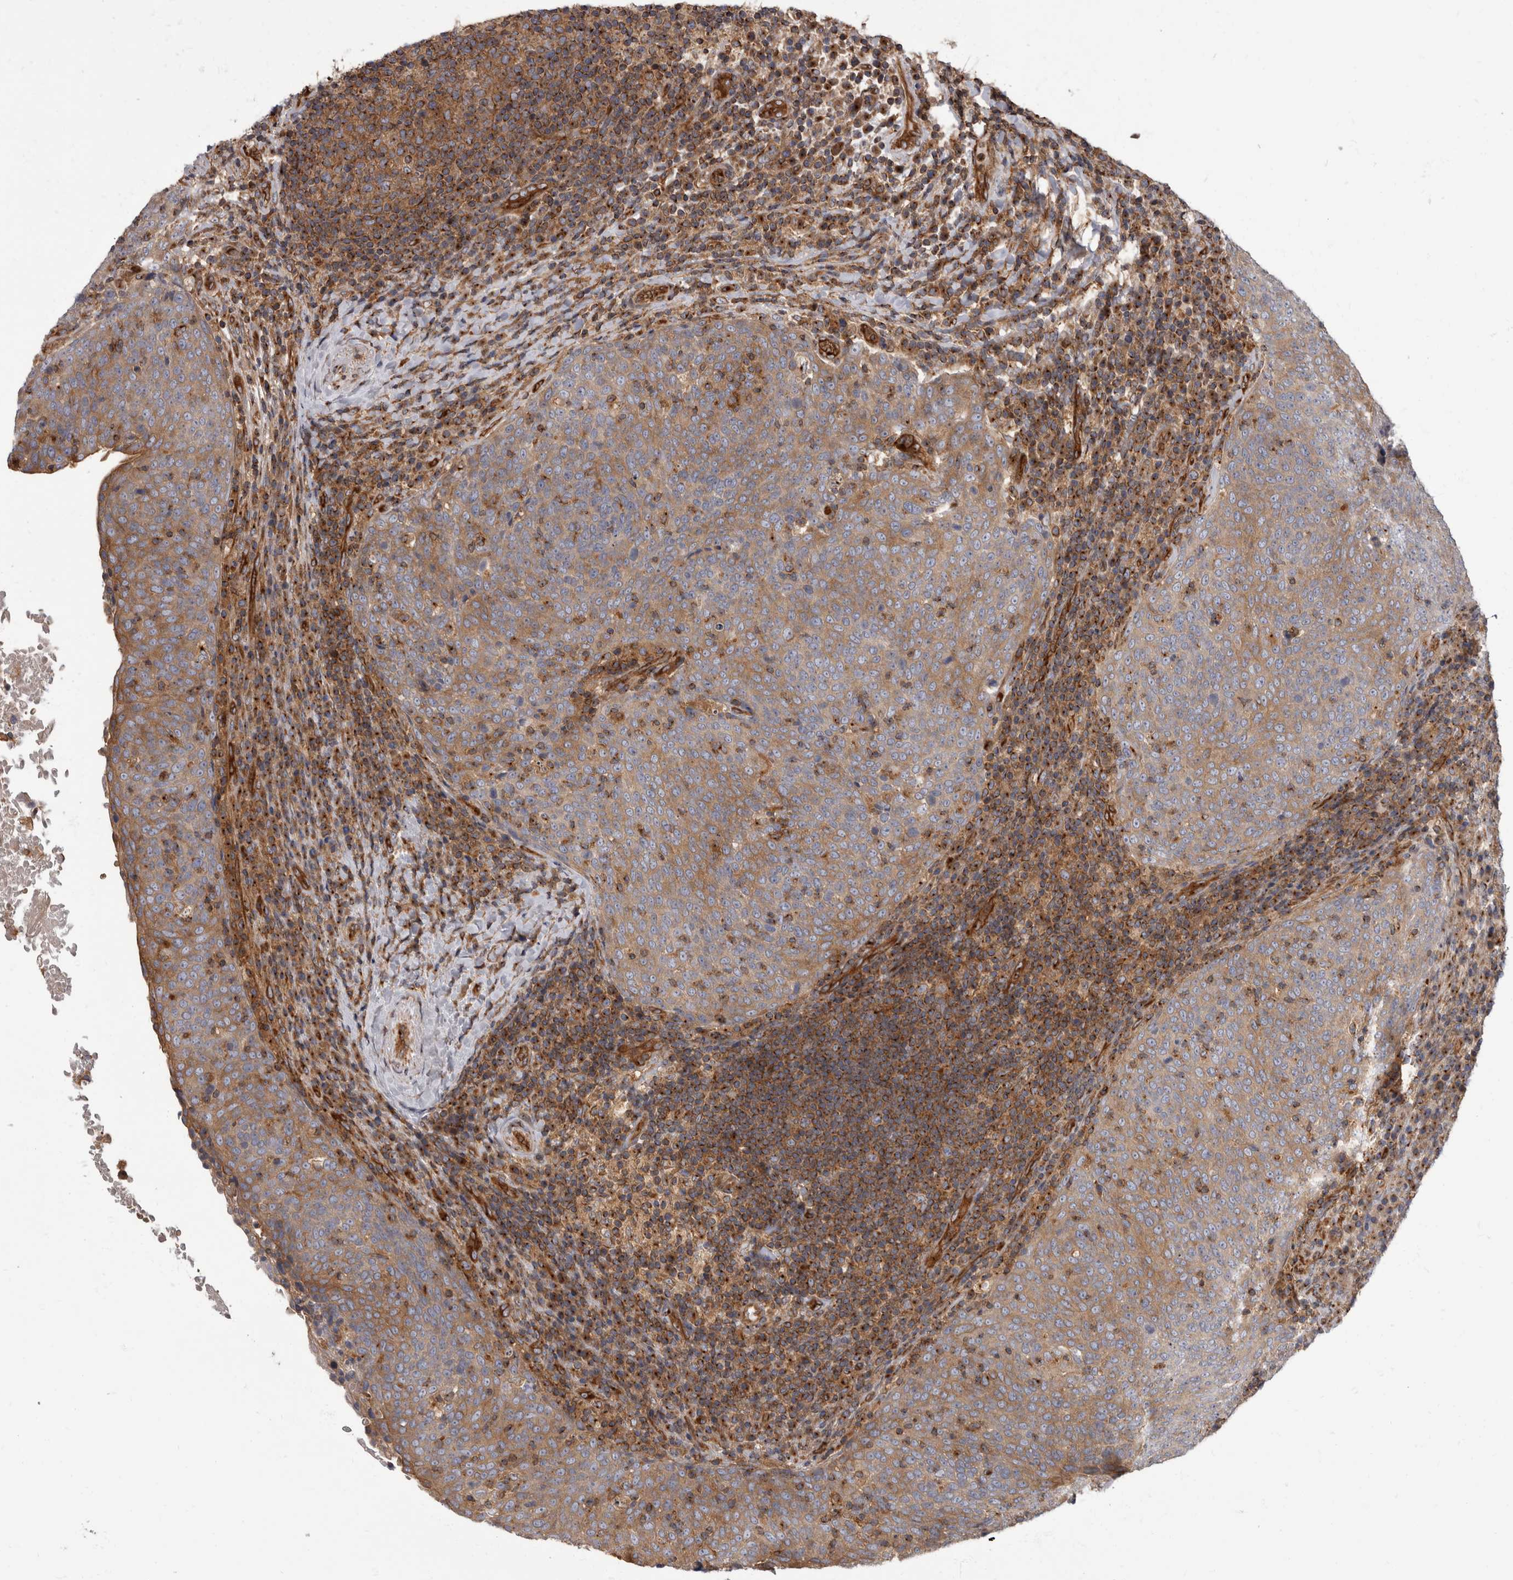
{"staining": {"intensity": "moderate", "quantity": ">75%", "location": "cytoplasmic/membranous"}, "tissue": "head and neck cancer", "cell_type": "Tumor cells", "image_type": "cancer", "snomed": [{"axis": "morphology", "description": "Squamous cell carcinoma, NOS"}, {"axis": "morphology", "description": "Squamous cell carcinoma, metastatic, NOS"}, {"axis": "topography", "description": "Lymph node"}, {"axis": "topography", "description": "Head-Neck"}], "caption": "Immunohistochemistry photomicrograph of neoplastic tissue: human squamous cell carcinoma (head and neck) stained using immunohistochemistry demonstrates medium levels of moderate protein expression localized specifically in the cytoplasmic/membranous of tumor cells, appearing as a cytoplasmic/membranous brown color.", "gene": "HOOK3", "patient": {"sex": "male", "age": 62}}